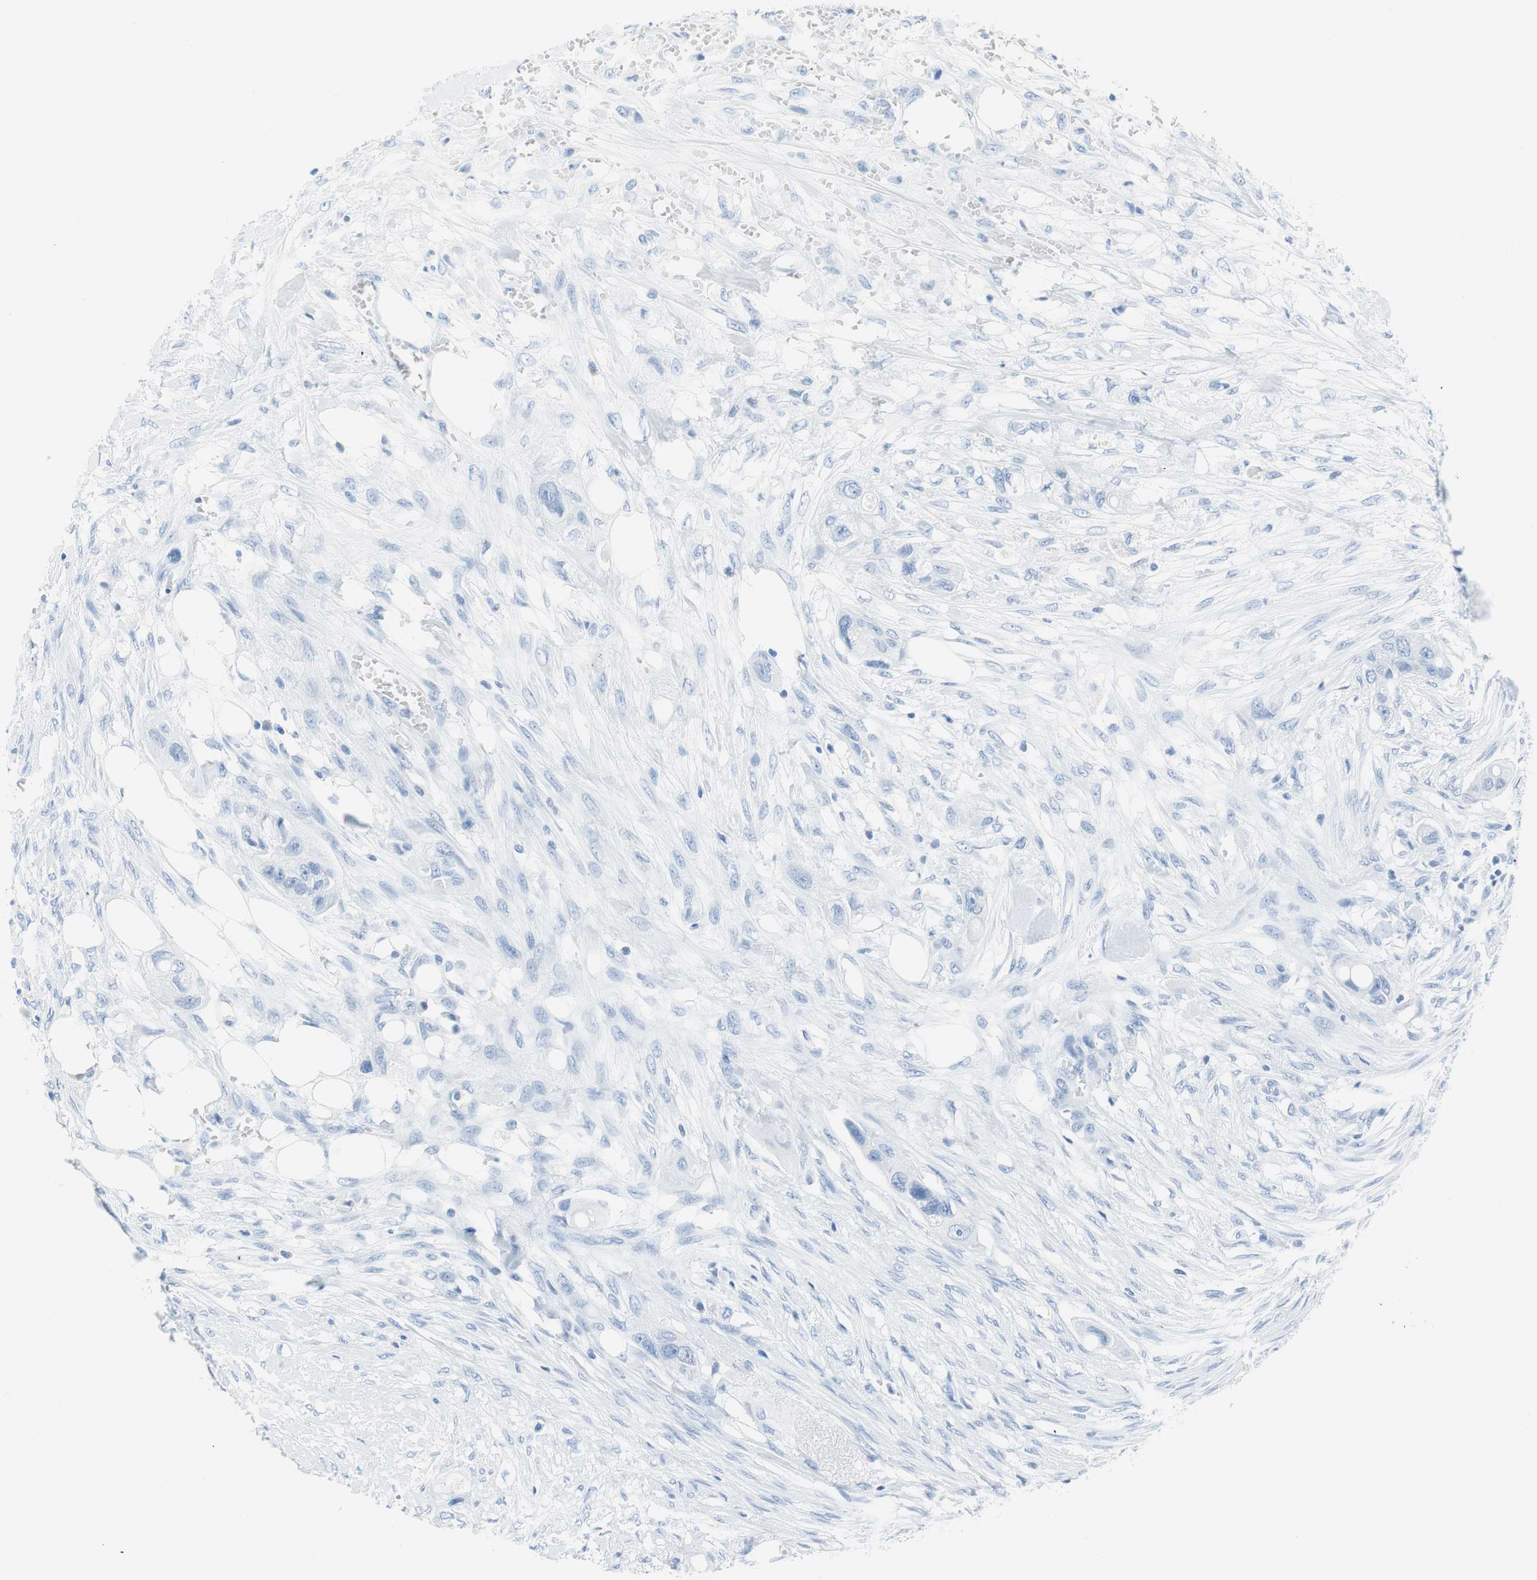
{"staining": {"intensity": "negative", "quantity": "none", "location": "none"}, "tissue": "colorectal cancer", "cell_type": "Tumor cells", "image_type": "cancer", "snomed": [{"axis": "morphology", "description": "Adenocarcinoma, NOS"}, {"axis": "topography", "description": "Colon"}], "caption": "A histopathology image of human colorectal adenocarcinoma is negative for staining in tumor cells.", "gene": "NFATC2", "patient": {"sex": "female", "age": 57}}